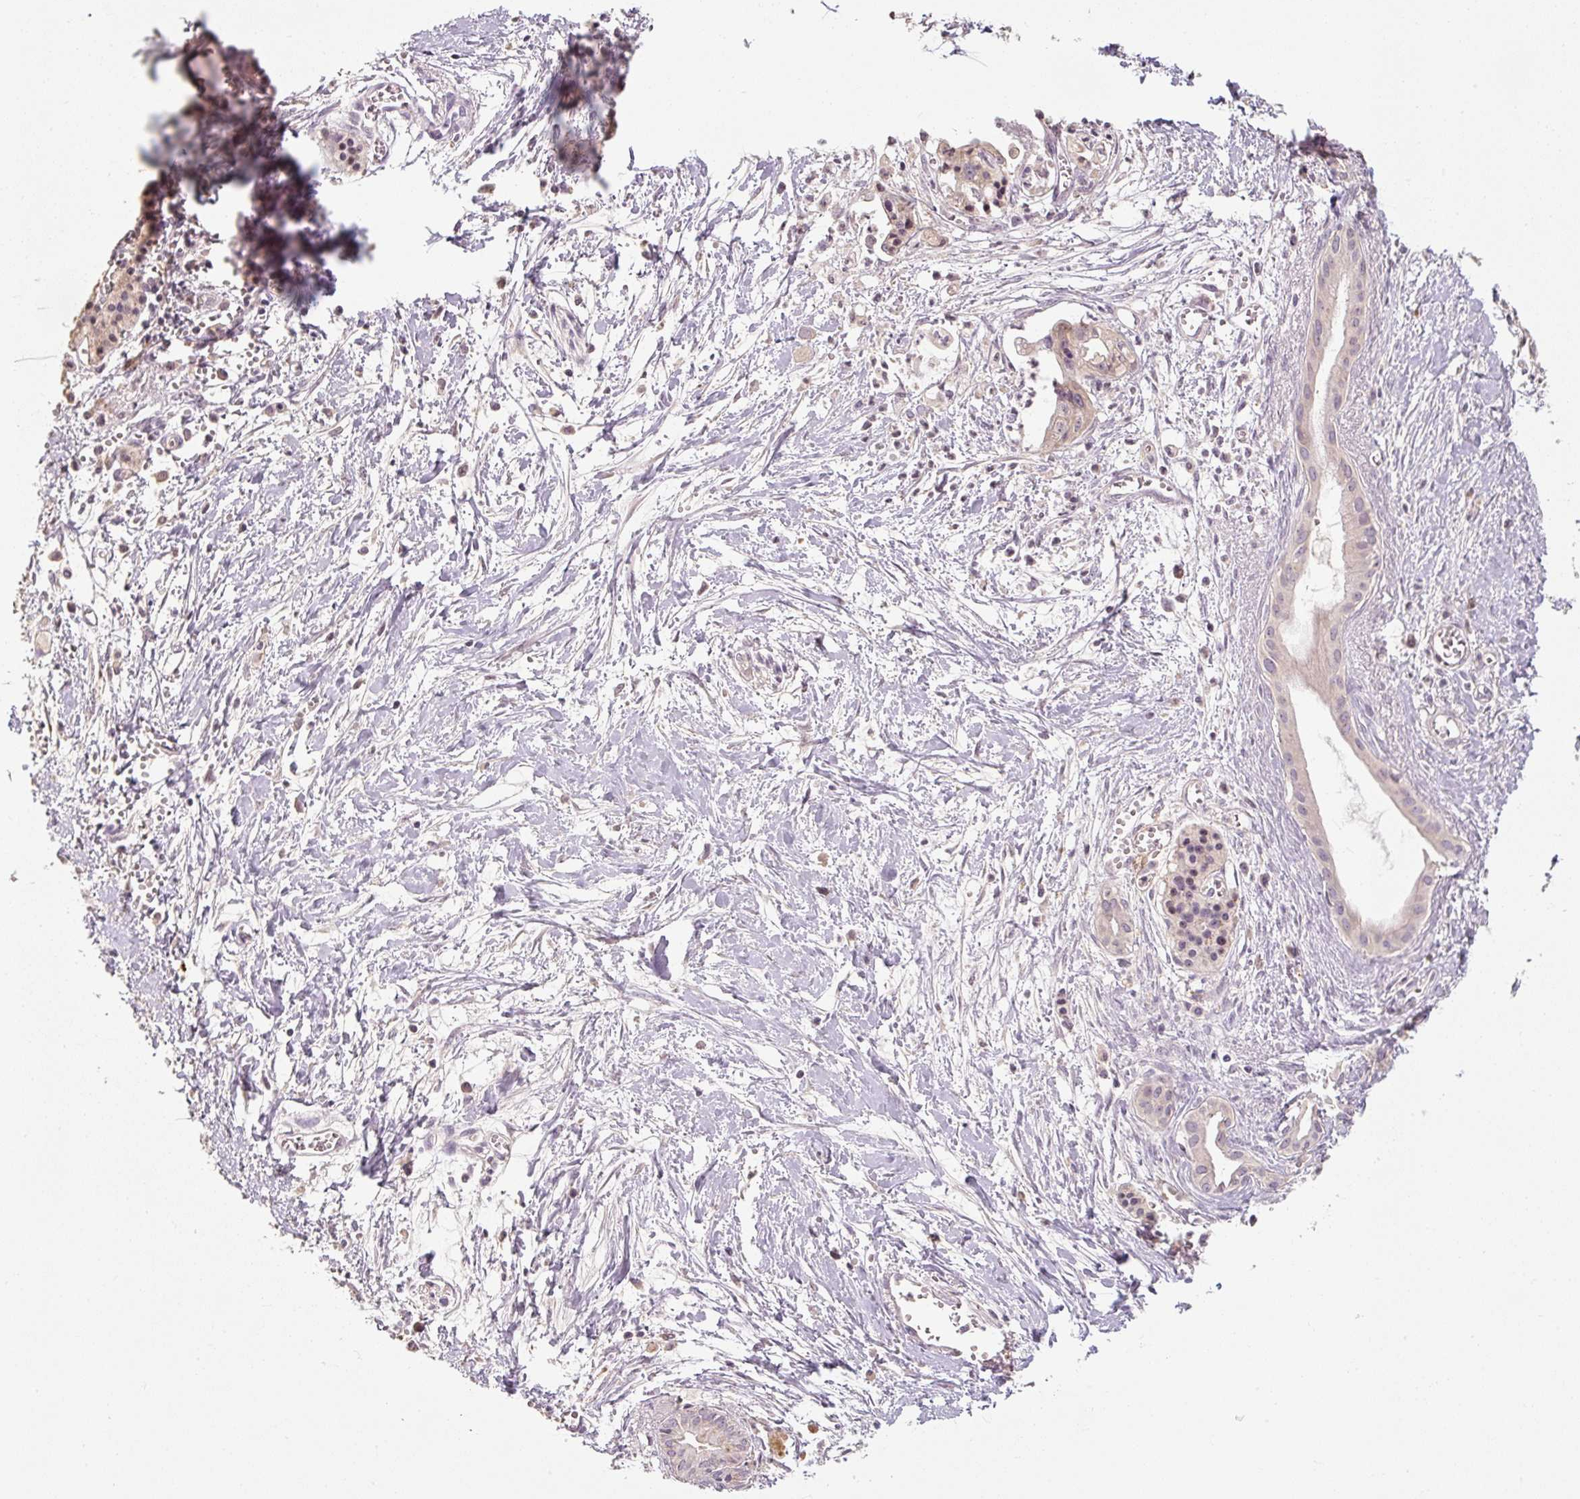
{"staining": {"intensity": "negative", "quantity": "none", "location": "none"}, "tissue": "pancreatic cancer", "cell_type": "Tumor cells", "image_type": "cancer", "snomed": [{"axis": "morphology", "description": "Adenocarcinoma, NOS"}, {"axis": "topography", "description": "Pancreas"}], "caption": "This is an immunohistochemistry (IHC) histopathology image of pancreatic cancer. There is no positivity in tumor cells.", "gene": "CFAP65", "patient": {"sex": "male", "age": 71}}